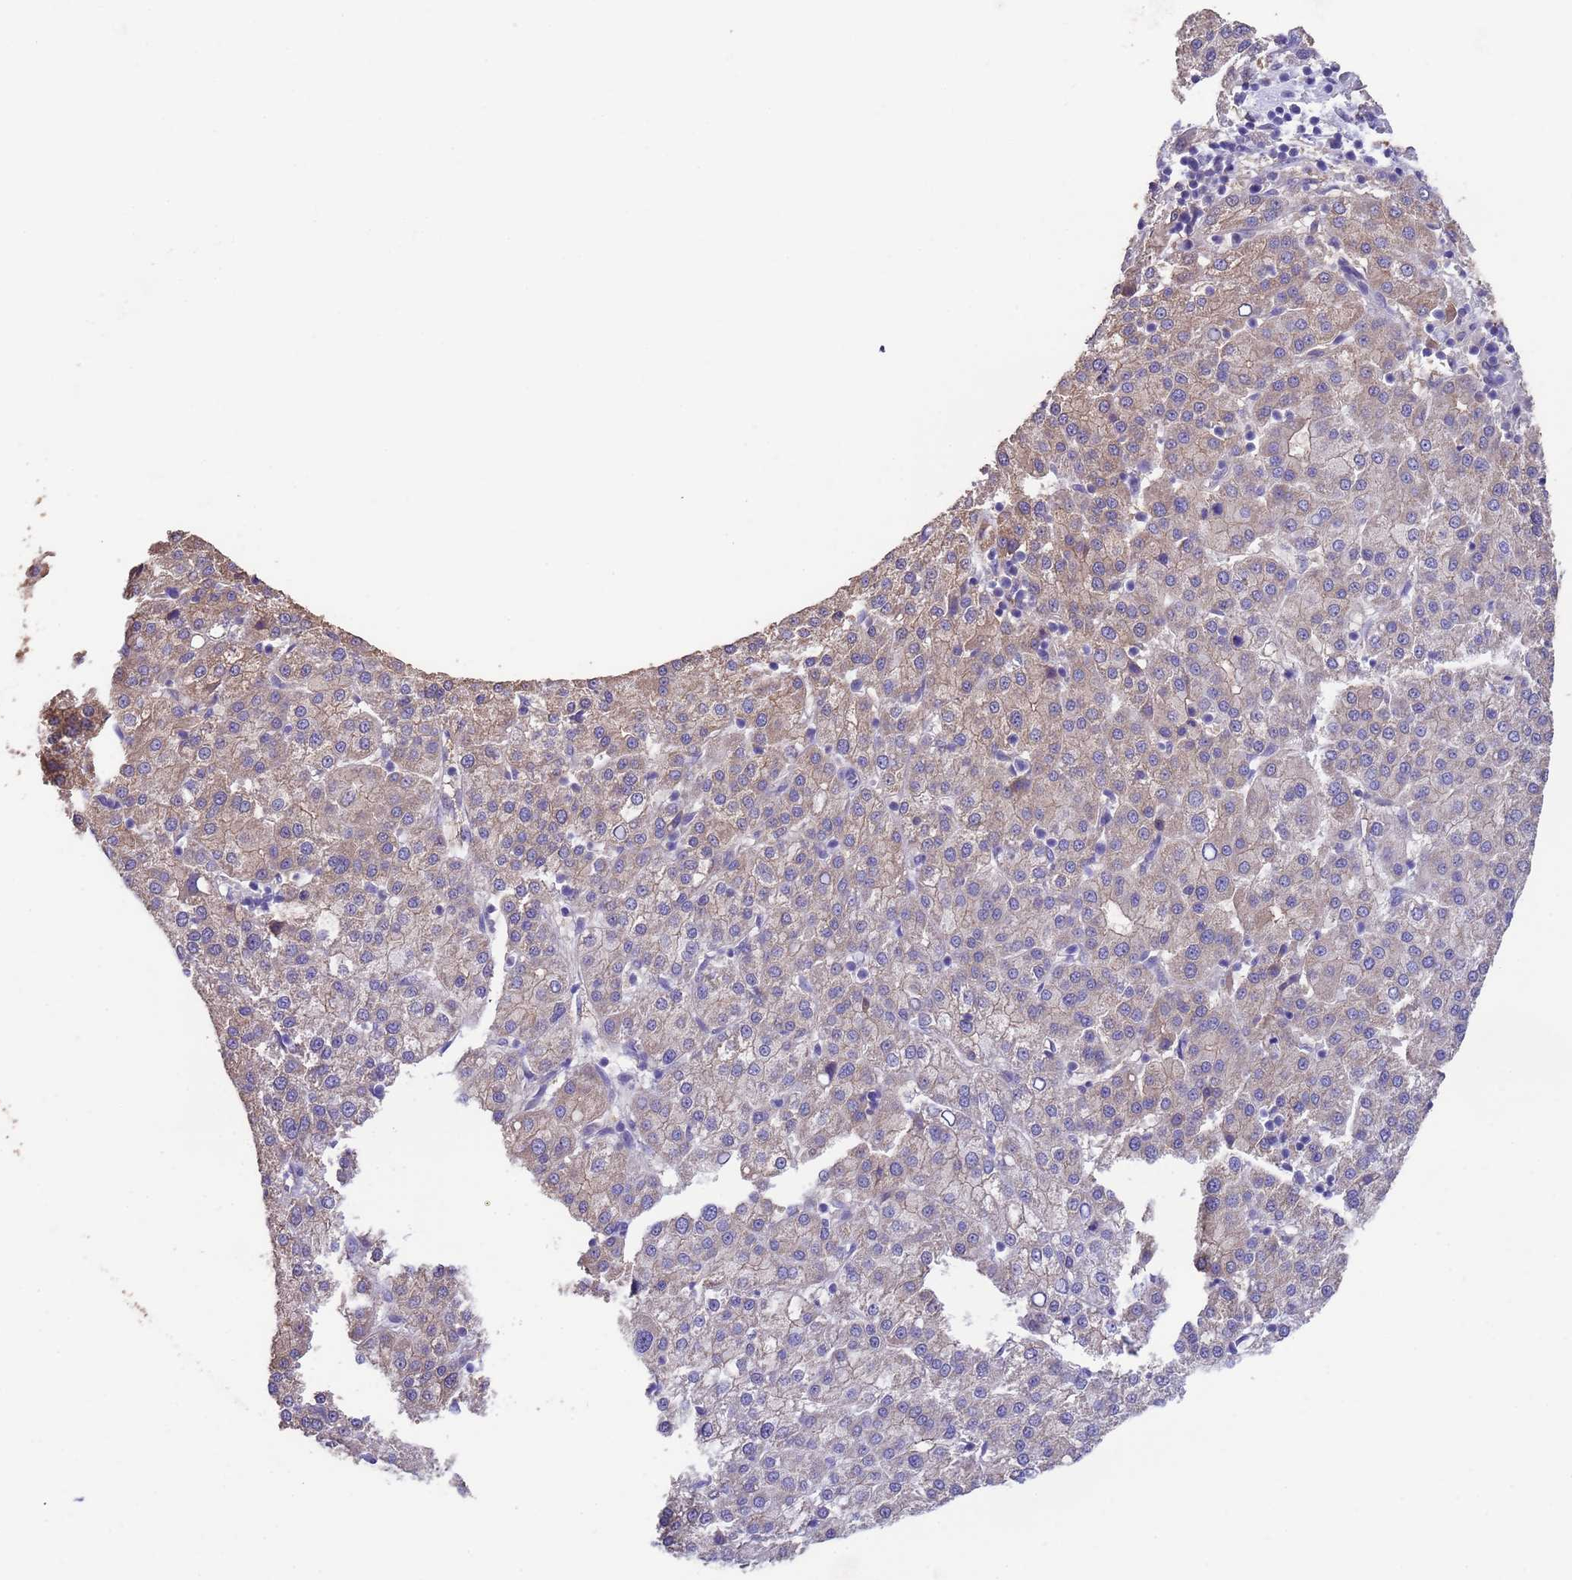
{"staining": {"intensity": "weak", "quantity": "25%-75%", "location": "cytoplasmic/membranous"}, "tissue": "liver cancer", "cell_type": "Tumor cells", "image_type": "cancer", "snomed": [{"axis": "morphology", "description": "Carcinoma, Hepatocellular, NOS"}, {"axis": "topography", "description": "Liver"}], "caption": "Human liver cancer (hepatocellular carcinoma) stained with a protein marker exhibits weak staining in tumor cells.", "gene": "NPHP1", "patient": {"sex": "female", "age": 58}}